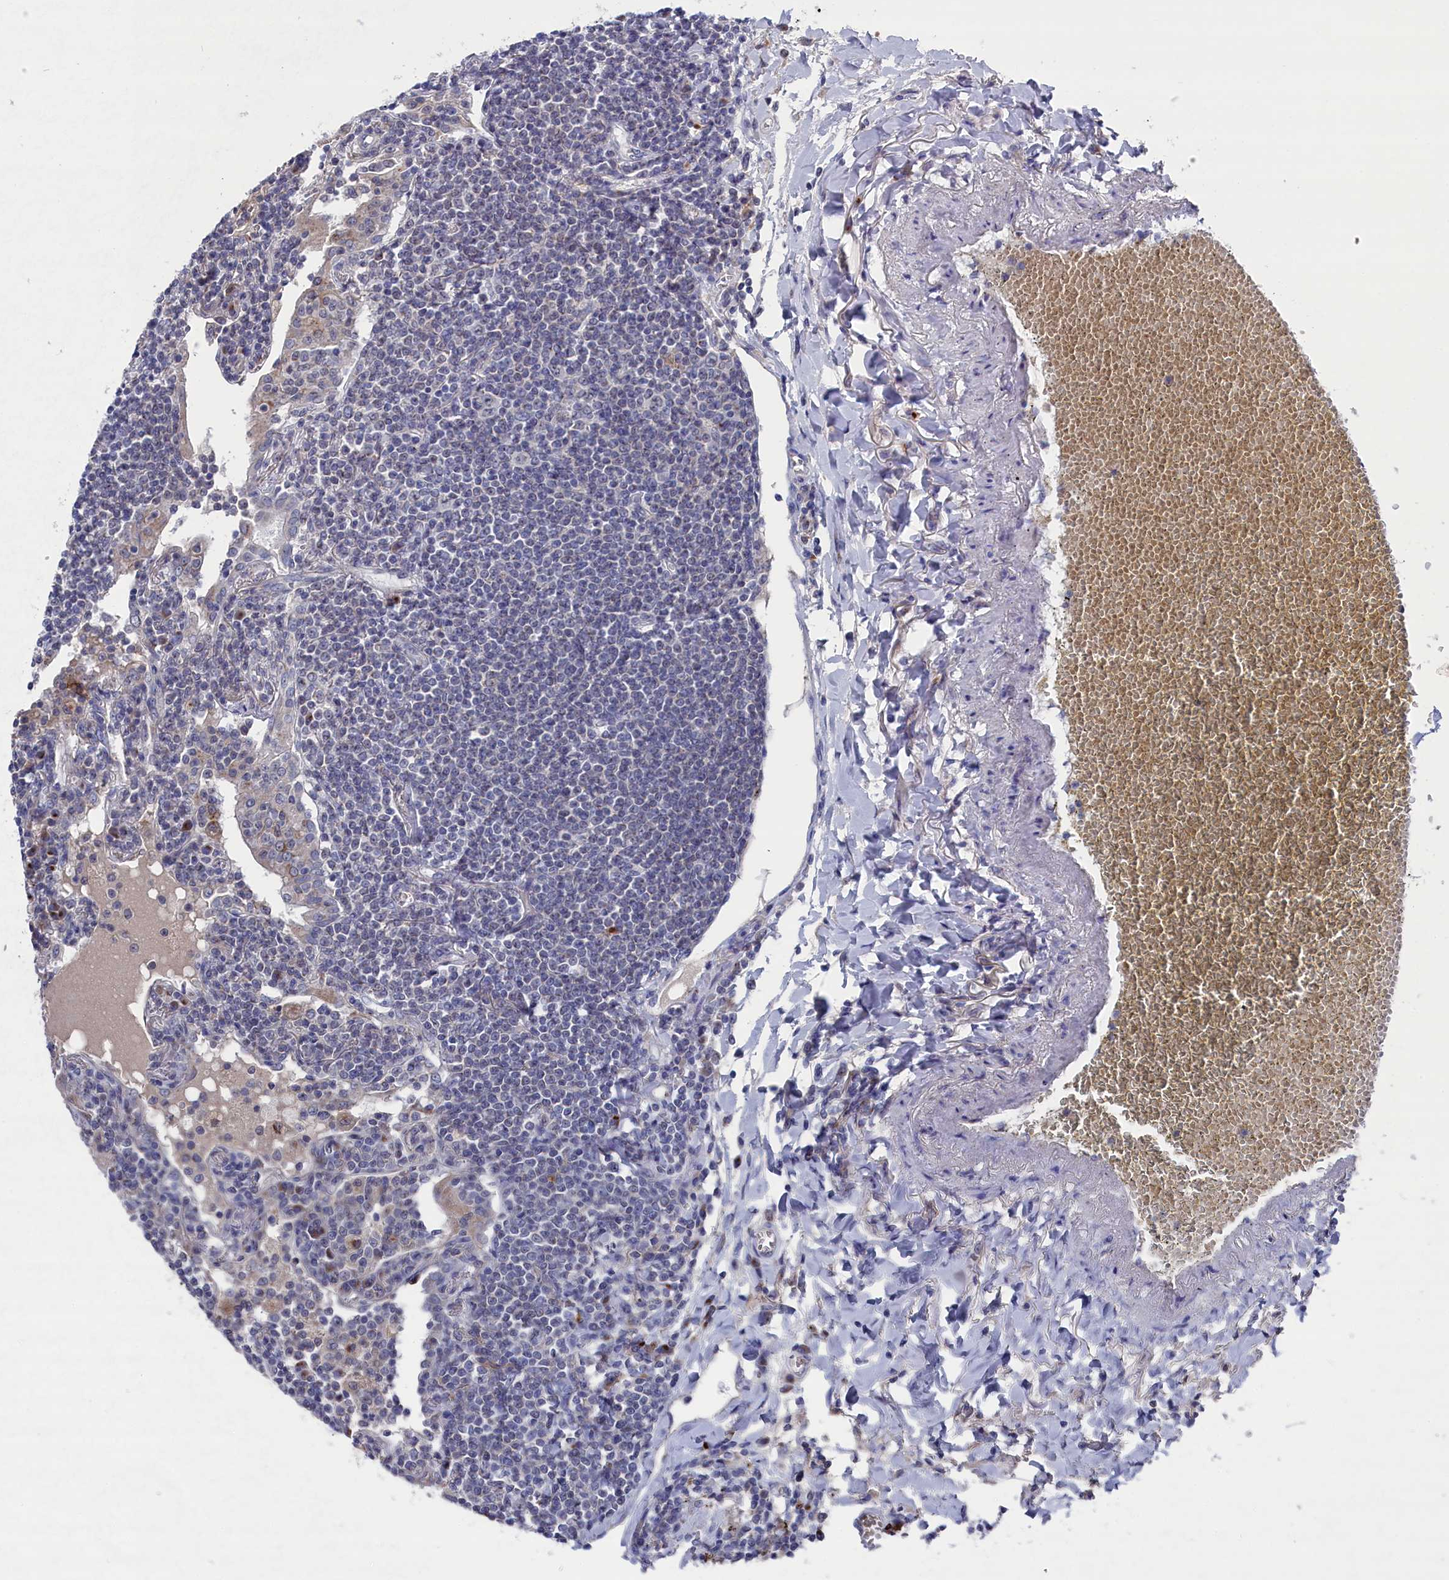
{"staining": {"intensity": "negative", "quantity": "none", "location": "none"}, "tissue": "lymphoma", "cell_type": "Tumor cells", "image_type": "cancer", "snomed": [{"axis": "morphology", "description": "Malignant lymphoma, non-Hodgkin's type, Low grade"}, {"axis": "topography", "description": "Lung"}], "caption": "This is an immunohistochemistry micrograph of lymphoma. There is no staining in tumor cells.", "gene": "GPR108", "patient": {"sex": "female", "age": 71}}